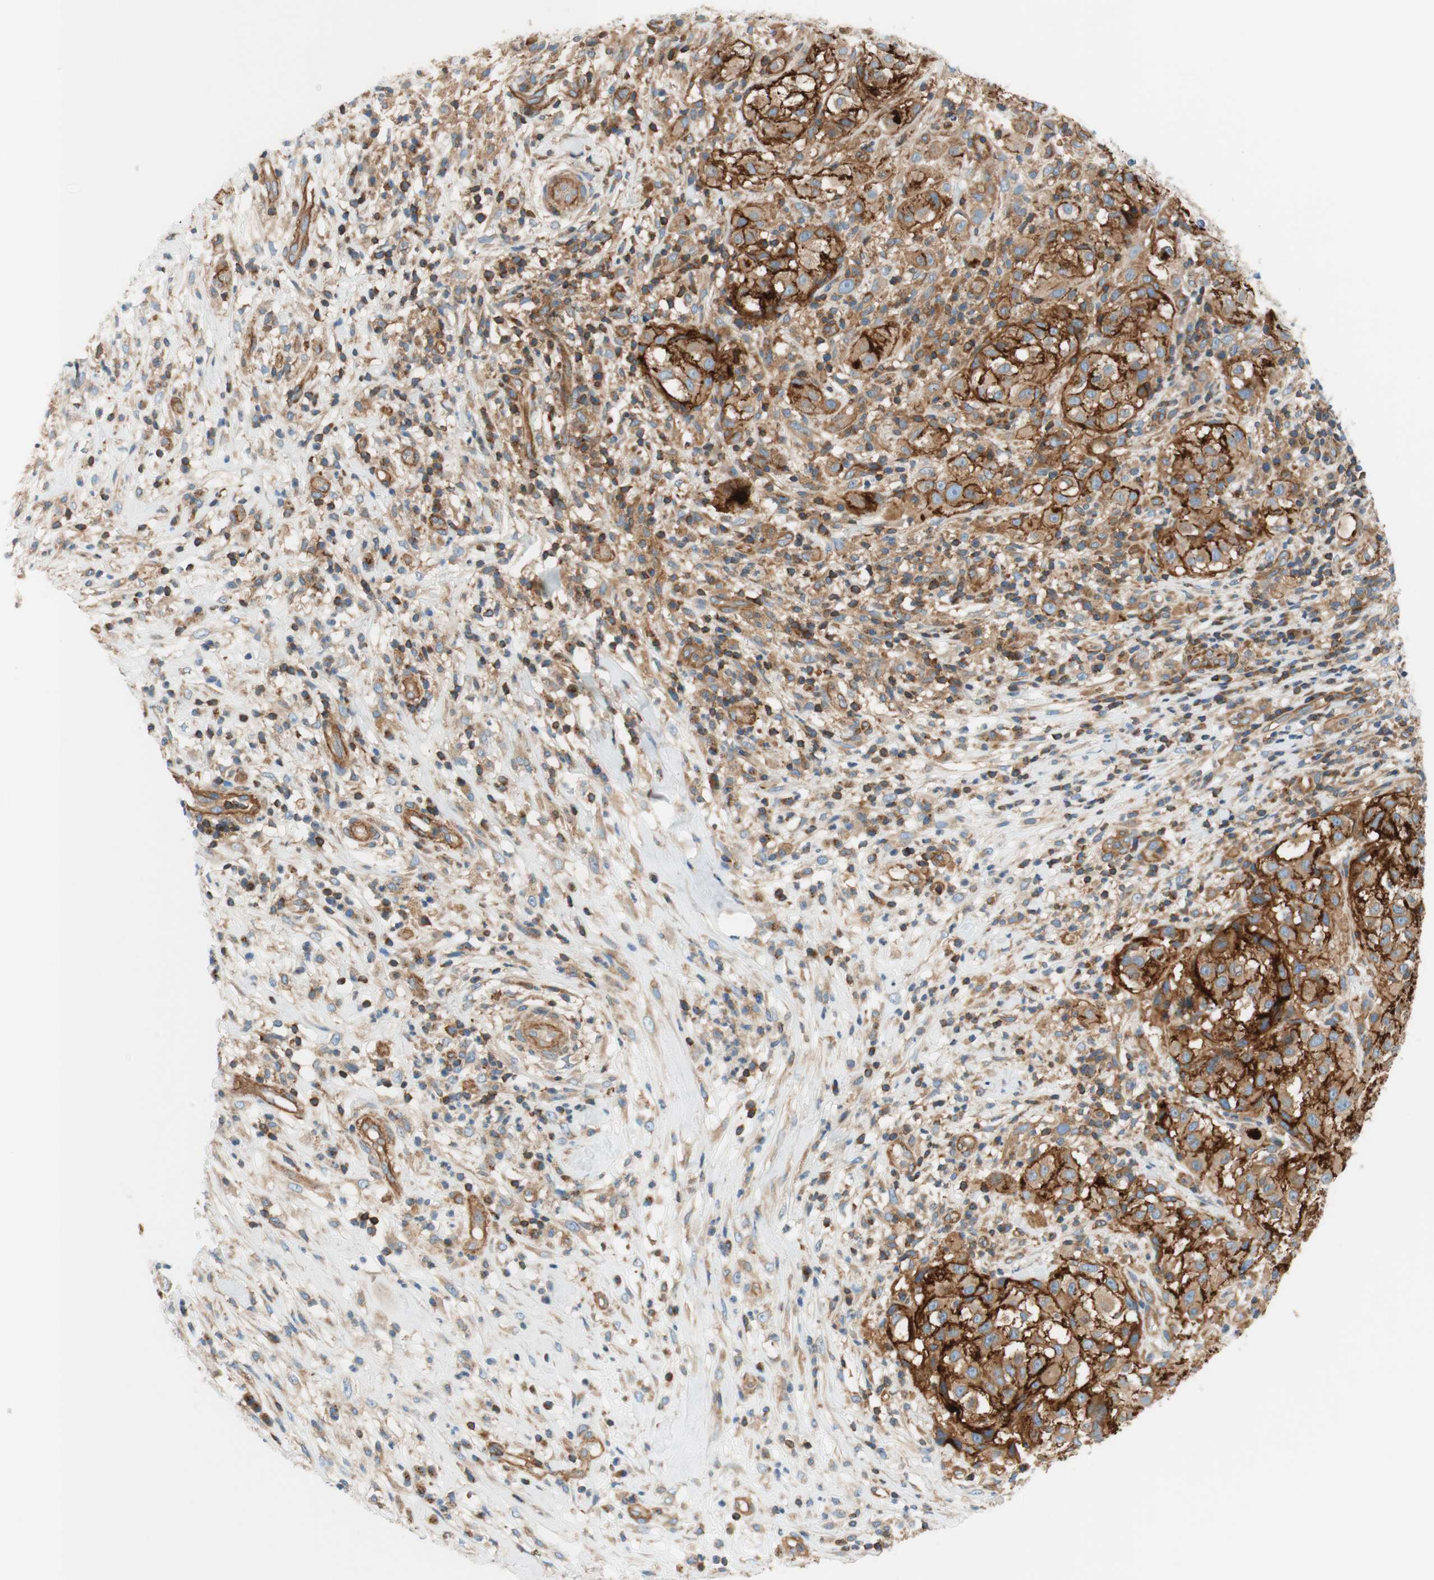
{"staining": {"intensity": "moderate", "quantity": ">75%", "location": "cytoplasmic/membranous"}, "tissue": "melanoma", "cell_type": "Tumor cells", "image_type": "cancer", "snomed": [{"axis": "morphology", "description": "Necrosis, NOS"}, {"axis": "morphology", "description": "Malignant melanoma, NOS"}, {"axis": "topography", "description": "Skin"}], "caption": "DAB immunohistochemical staining of human melanoma exhibits moderate cytoplasmic/membranous protein positivity in approximately >75% of tumor cells.", "gene": "VPS26A", "patient": {"sex": "female", "age": 87}}